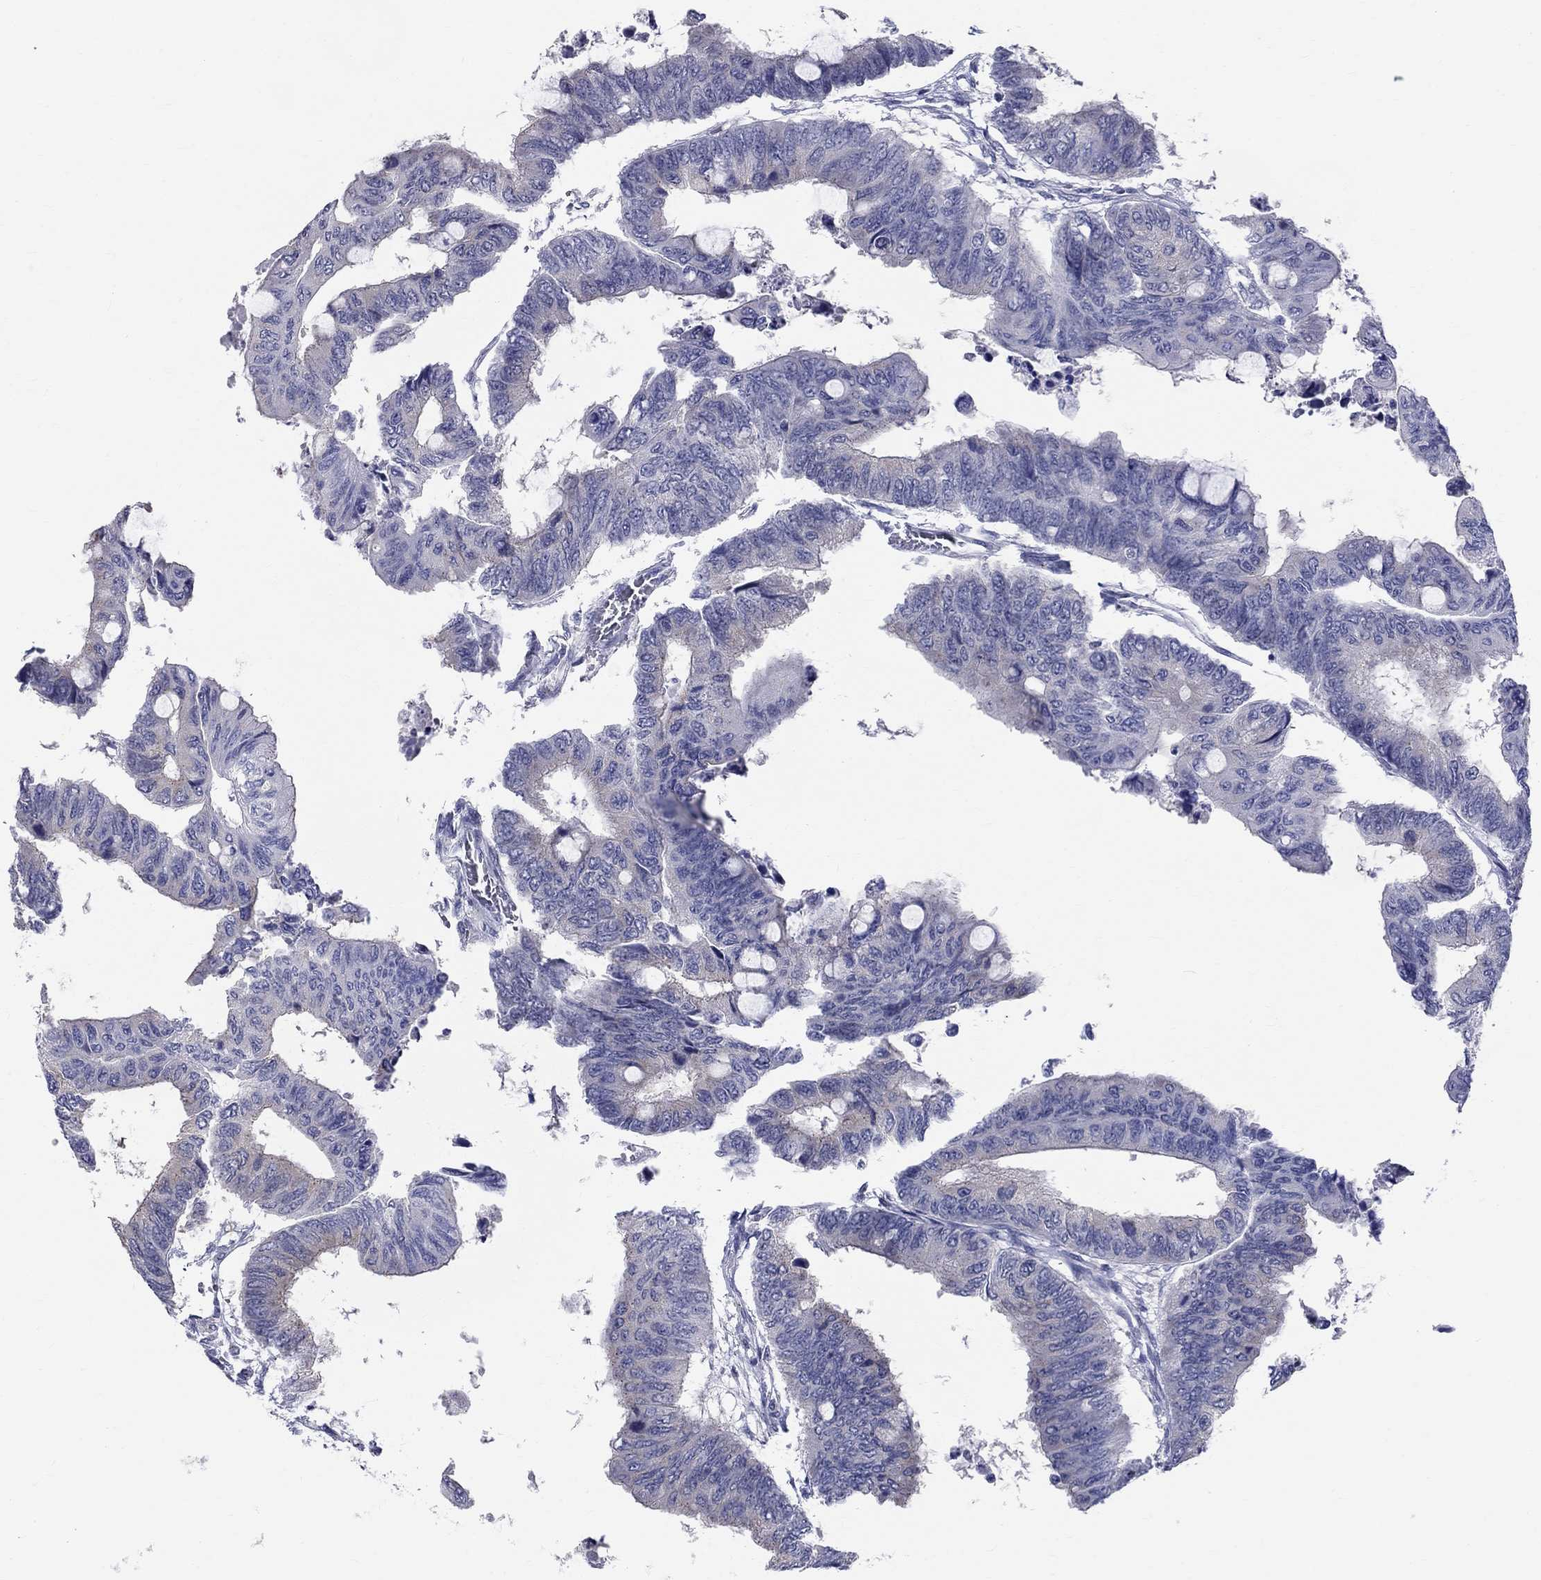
{"staining": {"intensity": "negative", "quantity": "none", "location": "none"}, "tissue": "colorectal cancer", "cell_type": "Tumor cells", "image_type": "cancer", "snomed": [{"axis": "morphology", "description": "Normal tissue, NOS"}, {"axis": "morphology", "description": "Adenocarcinoma, NOS"}, {"axis": "topography", "description": "Rectum"}, {"axis": "topography", "description": "Peripheral nerve tissue"}], "caption": "Protein analysis of adenocarcinoma (colorectal) shows no significant staining in tumor cells.", "gene": "CEP43", "patient": {"sex": "male", "age": 92}}